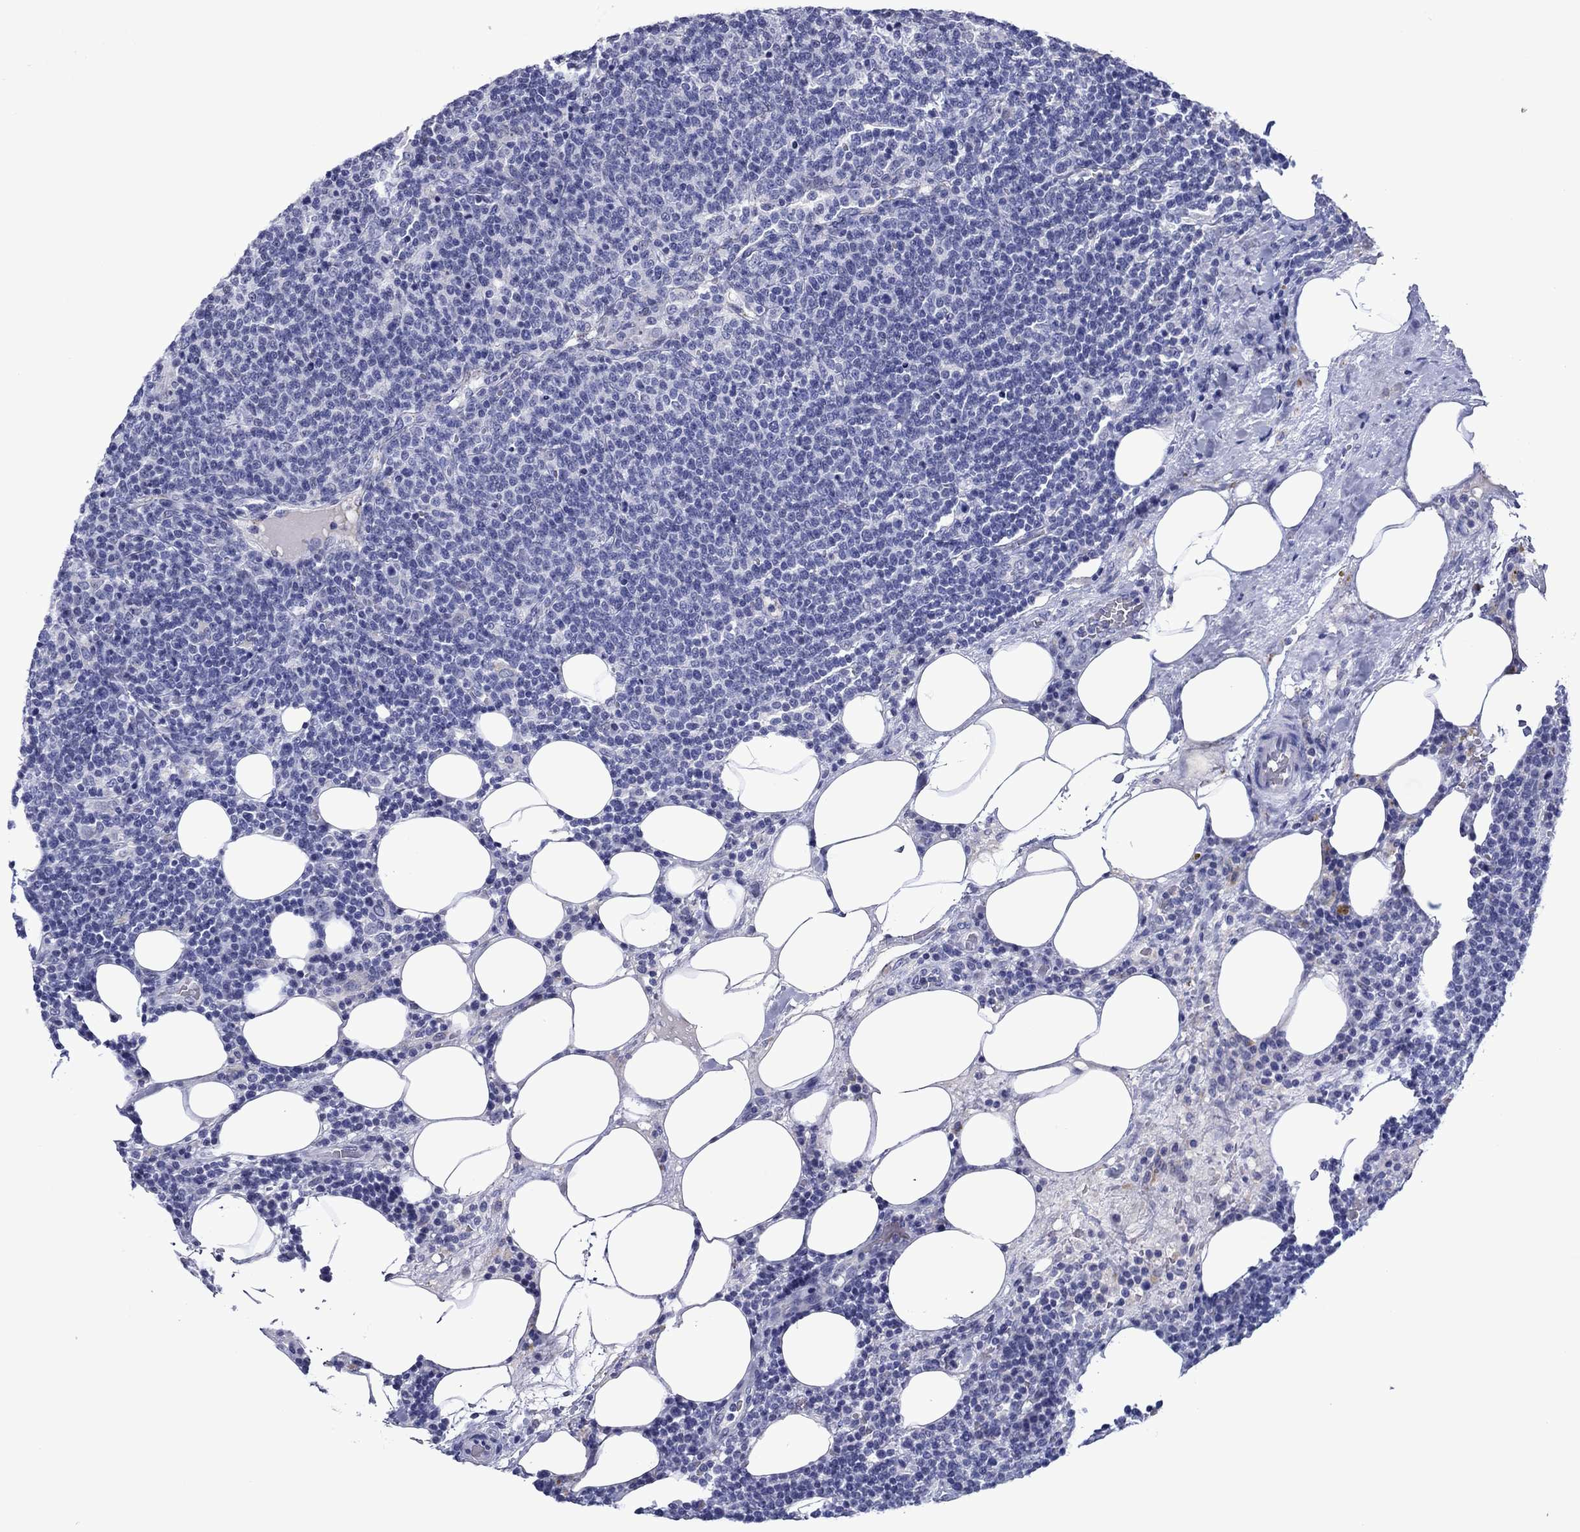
{"staining": {"intensity": "negative", "quantity": "none", "location": "none"}, "tissue": "lymphoma", "cell_type": "Tumor cells", "image_type": "cancer", "snomed": [{"axis": "morphology", "description": "Malignant lymphoma, non-Hodgkin's type, High grade"}, {"axis": "topography", "description": "Lymph node"}], "caption": "Immunohistochemical staining of human high-grade malignant lymphoma, non-Hodgkin's type exhibits no significant positivity in tumor cells.", "gene": "PIWIL1", "patient": {"sex": "male", "age": 61}}